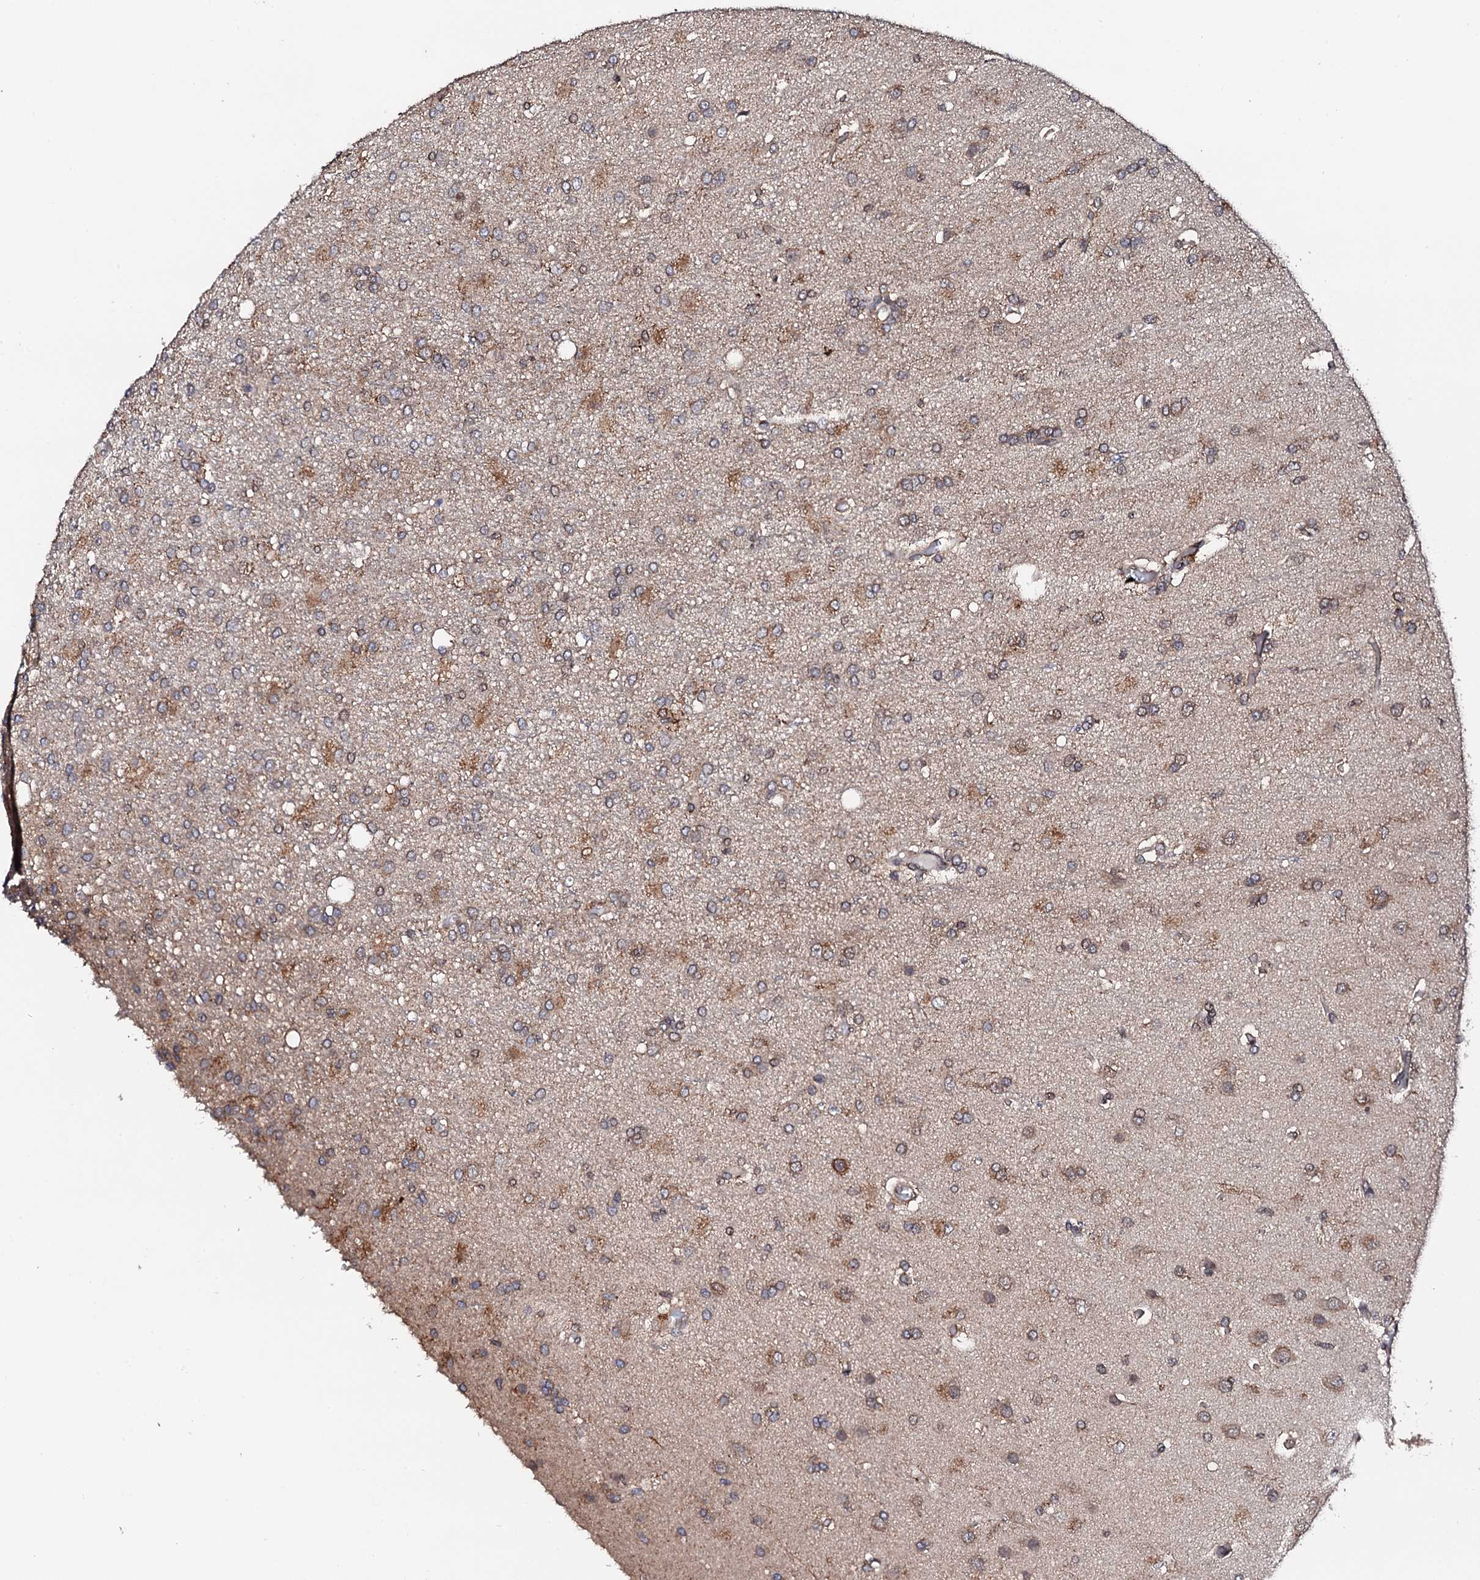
{"staining": {"intensity": "weak", "quantity": "25%-75%", "location": "cytoplasmic/membranous"}, "tissue": "glioma", "cell_type": "Tumor cells", "image_type": "cancer", "snomed": [{"axis": "morphology", "description": "Glioma, malignant, High grade"}, {"axis": "topography", "description": "Brain"}], "caption": "Approximately 25%-75% of tumor cells in human malignant high-grade glioma show weak cytoplasmic/membranous protein positivity as visualized by brown immunohistochemical staining.", "gene": "EDC3", "patient": {"sex": "female", "age": 74}}